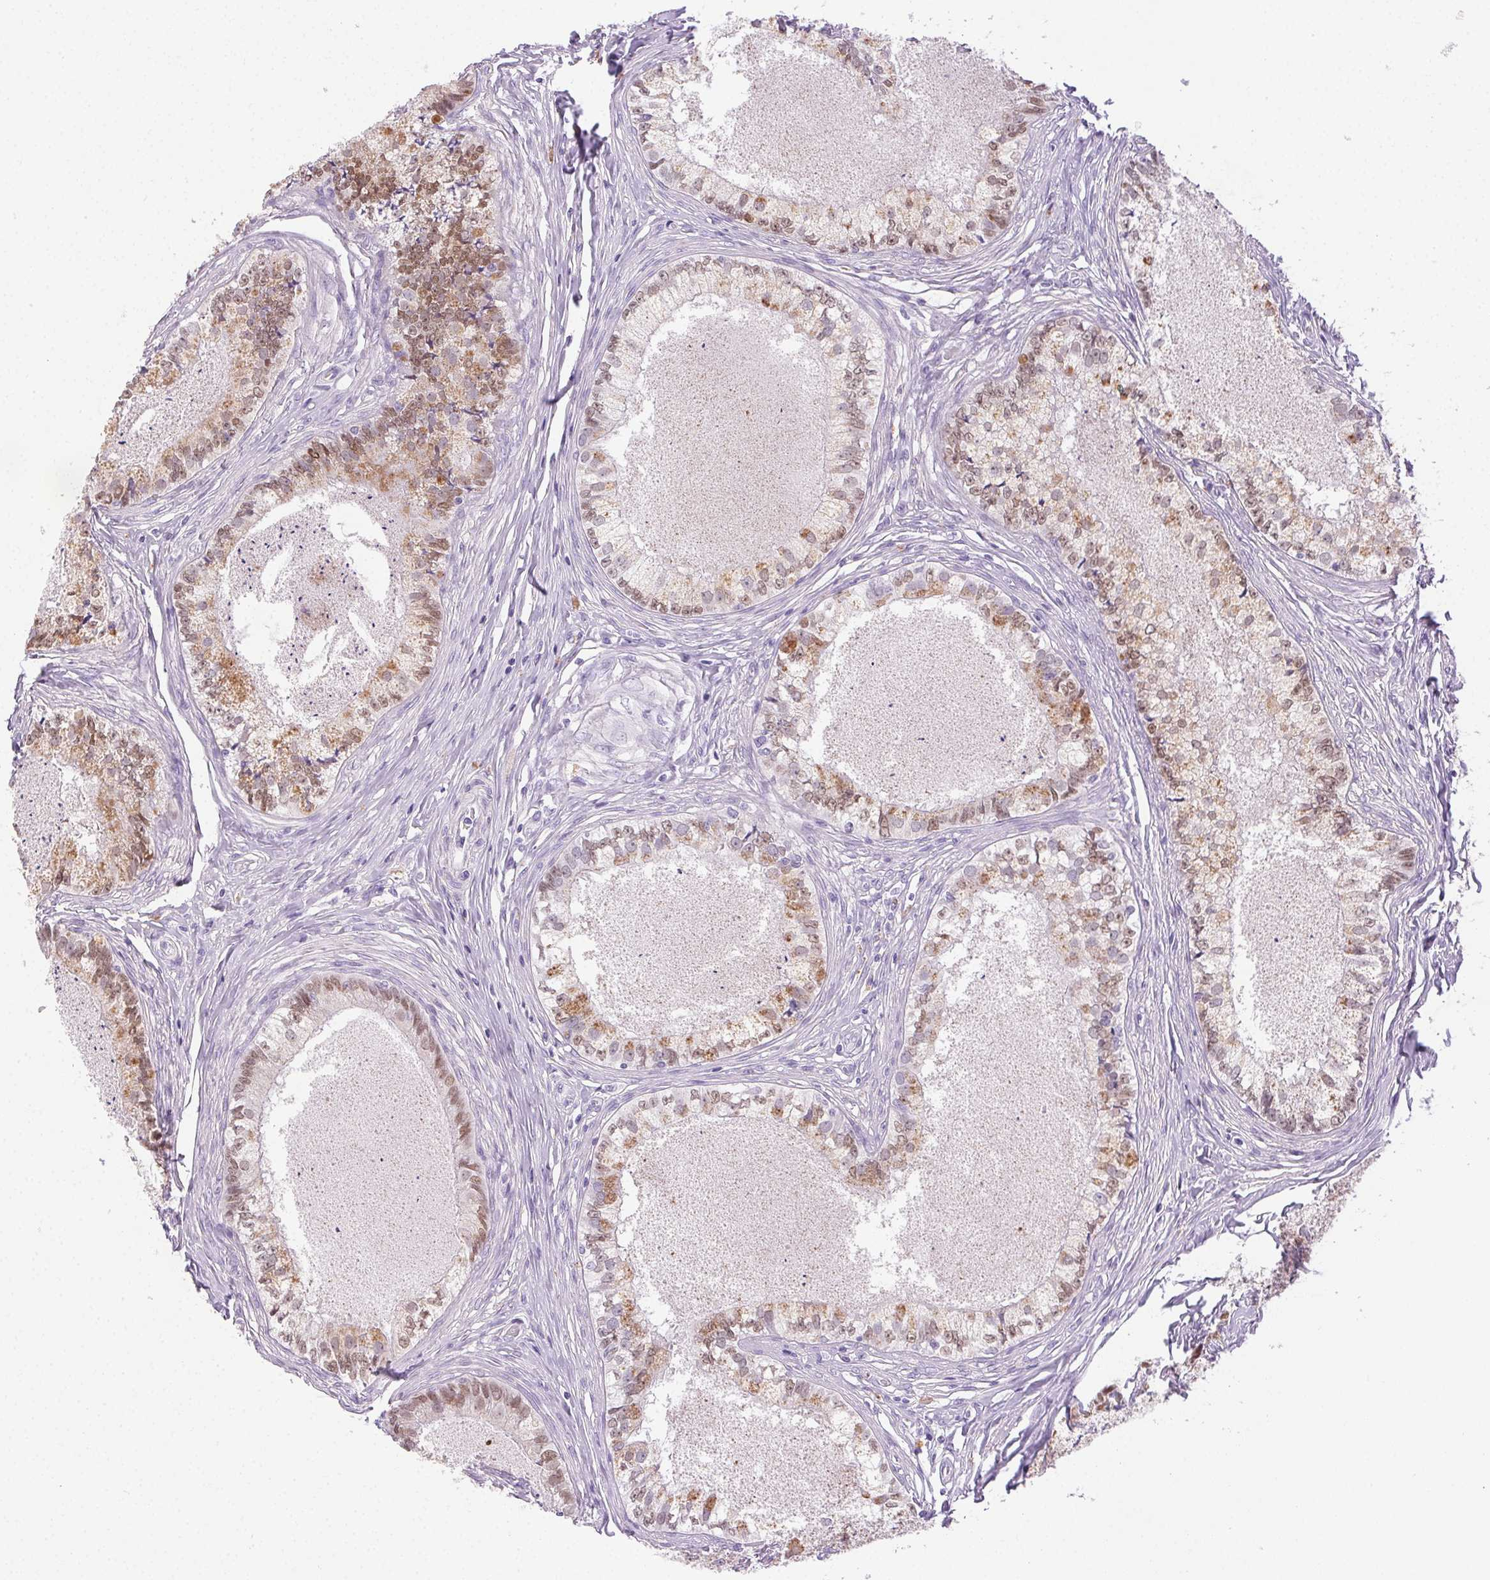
{"staining": {"intensity": "moderate", "quantity": ">75%", "location": "nuclear"}, "tissue": "epididymis", "cell_type": "Glandular cells", "image_type": "normal", "snomed": [{"axis": "morphology", "description": "Normal tissue, NOS"}, {"axis": "topography", "description": "Epididymis"}], "caption": "This histopathology image exhibits benign epididymis stained with immunohistochemistry to label a protein in brown. The nuclear of glandular cells show moderate positivity for the protein. Nuclei are counter-stained blue.", "gene": "EMX2", "patient": {"sex": "male", "age": 34}}